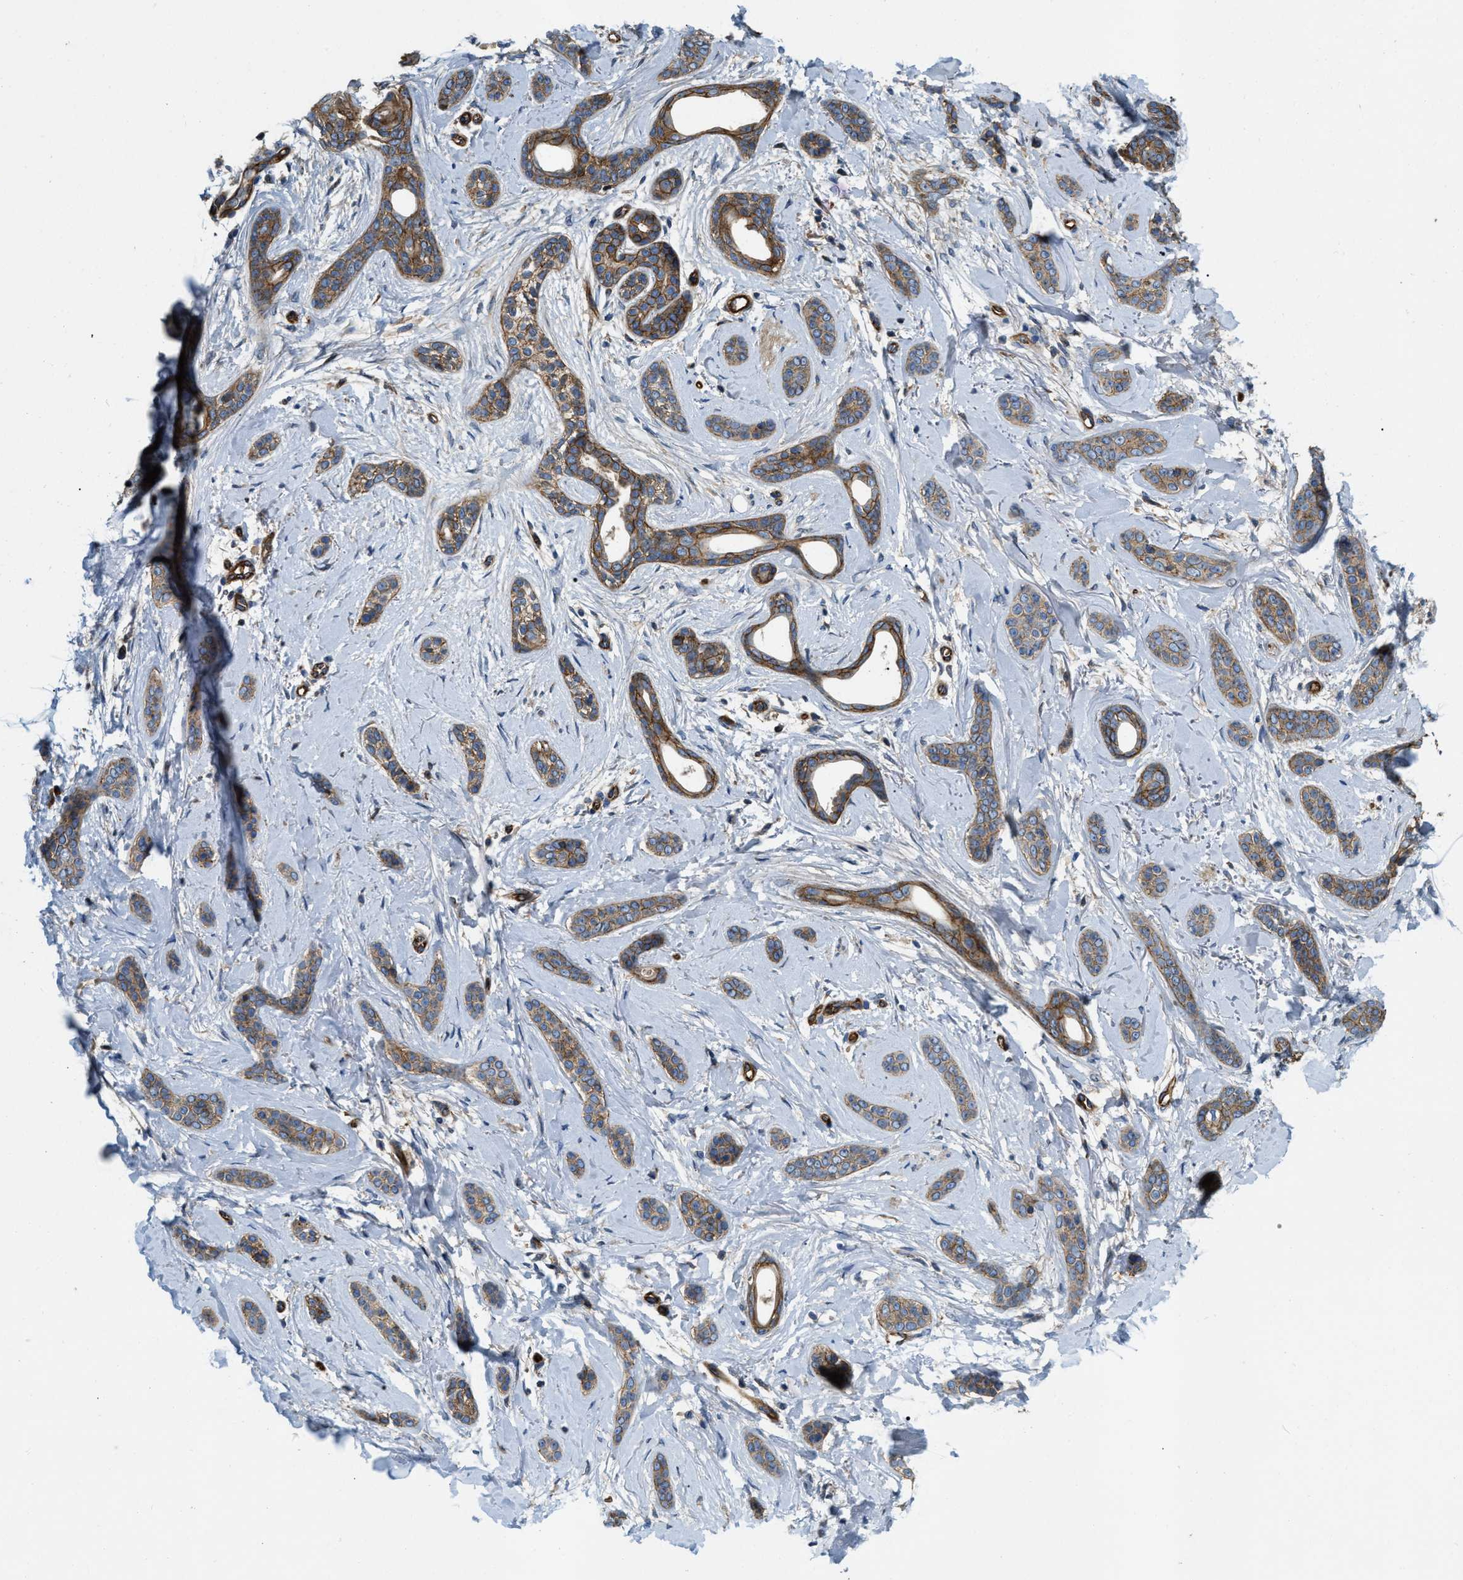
{"staining": {"intensity": "moderate", "quantity": ">75%", "location": "cytoplasmic/membranous"}, "tissue": "skin cancer", "cell_type": "Tumor cells", "image_type": "cancer", "snomed": [{"axis": "morphology", "description": "Basal cell carcinoma"}, {"axis": "morphology", "description": "Adnexal tumor, benign"}, {"axis": "topography", "description": "Skin"}], "caption": "Immunohistochemistry (IHC) histopathology image of human skin cancer (benign adnexal tumor) stained for a protein (brown), which shows medium levels of moderate cytoplasmic/membranous positivity in about >75% of tumor cells.", "gene": "ERC1", "patient": {"sex": "female", "age": 42}}